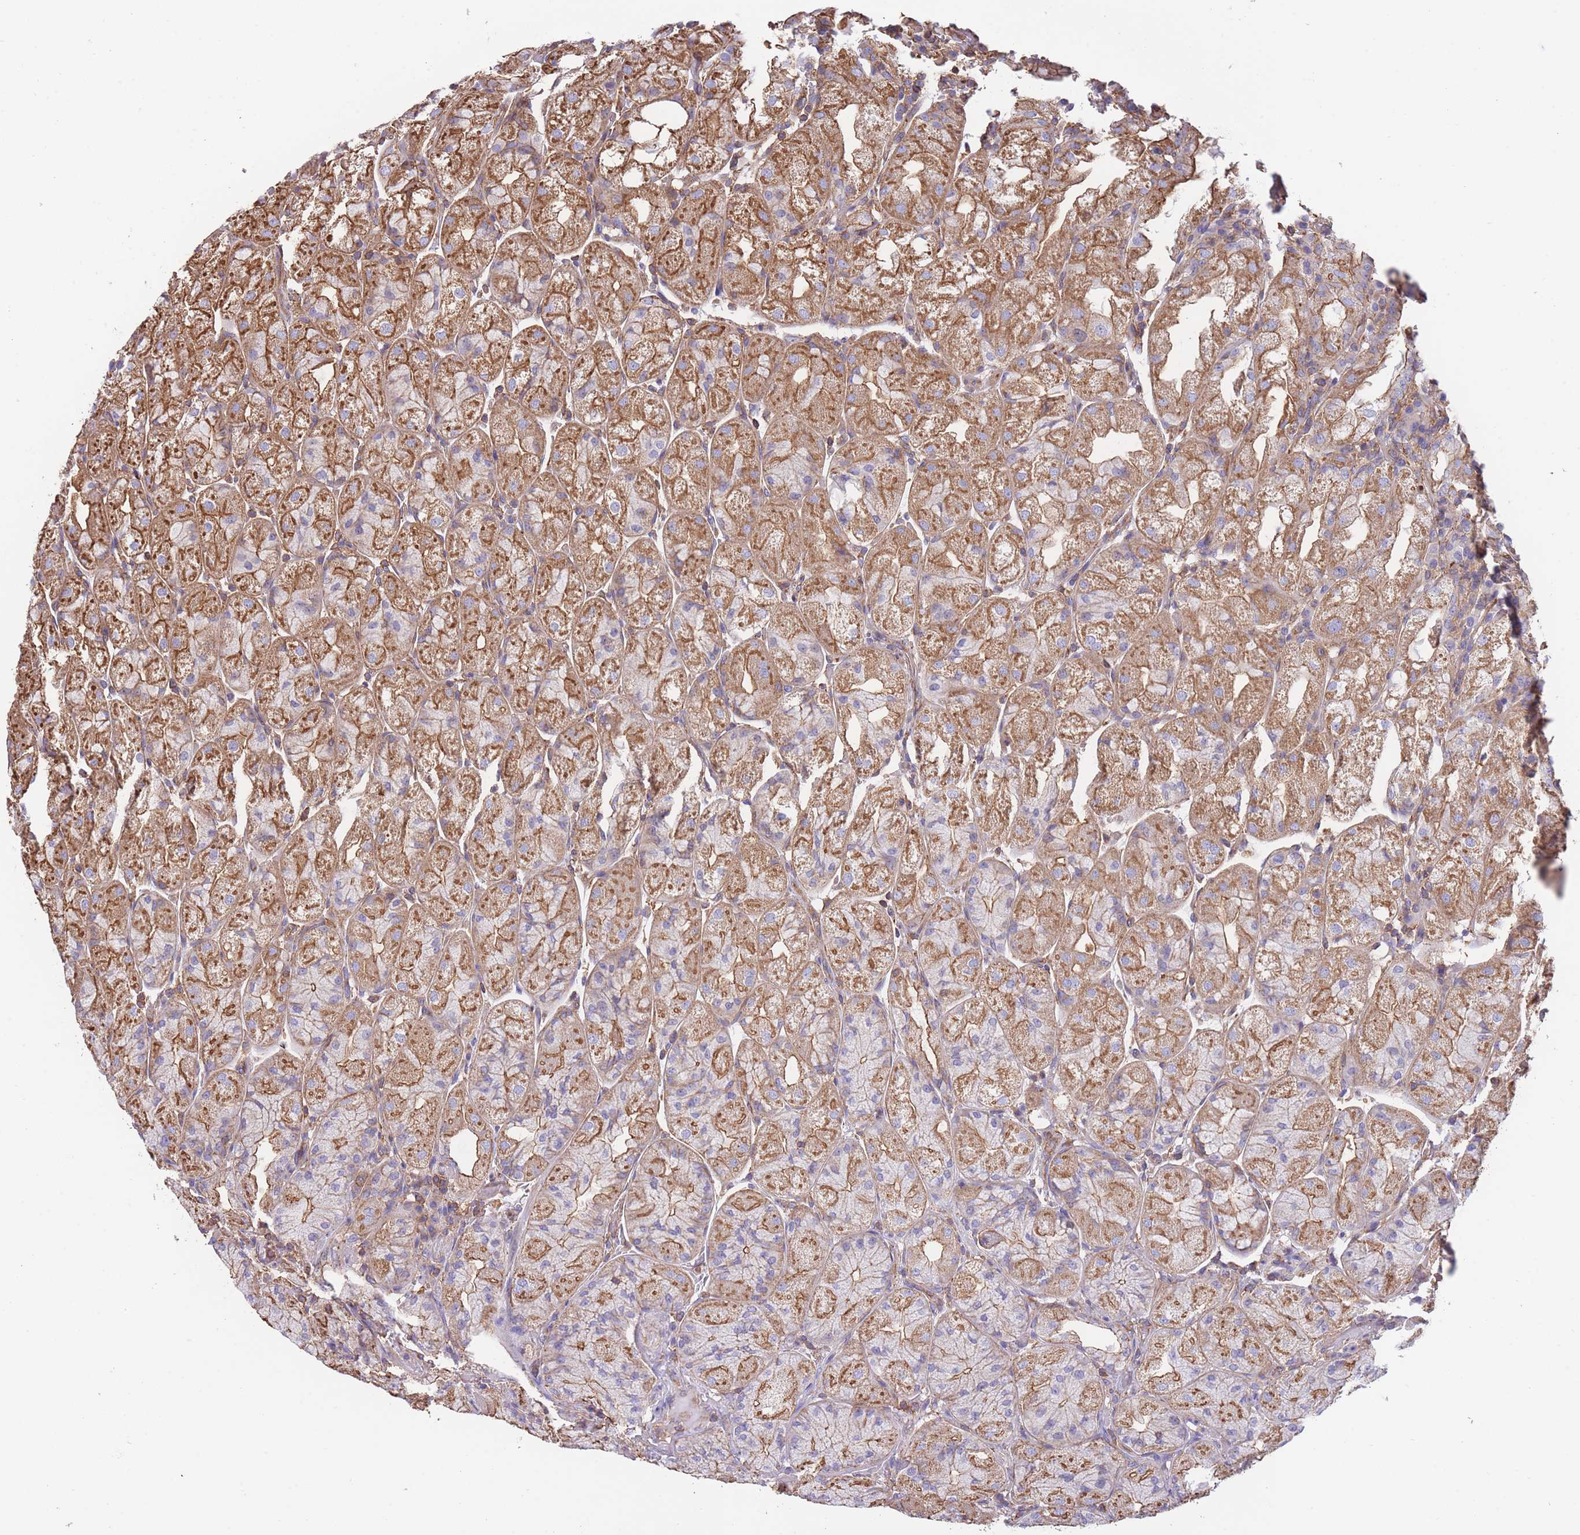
{"staining": {"intensity": "moderate", "quantity": ">75%", "location": "cytoplasmic/membranous"}, "tissue": "stomach", "cell_type": "Glandular cells", "image_type": "normal", "snomed": [{"axis": "morphology", "description": "Normal tissue, NOS"}, {"axis": "topography", "description": "Stomach, upper"}], "caption": "High-power microscopy captured an immunohistochemistry (IHC) photomicrograph of unremarkable stomach, revealing moderate cytoplasmic/membranous positivity in about >75% of glandular cells.", "gene": "LRRN4CL", "patient": {"sex": "male", "age": 52}}